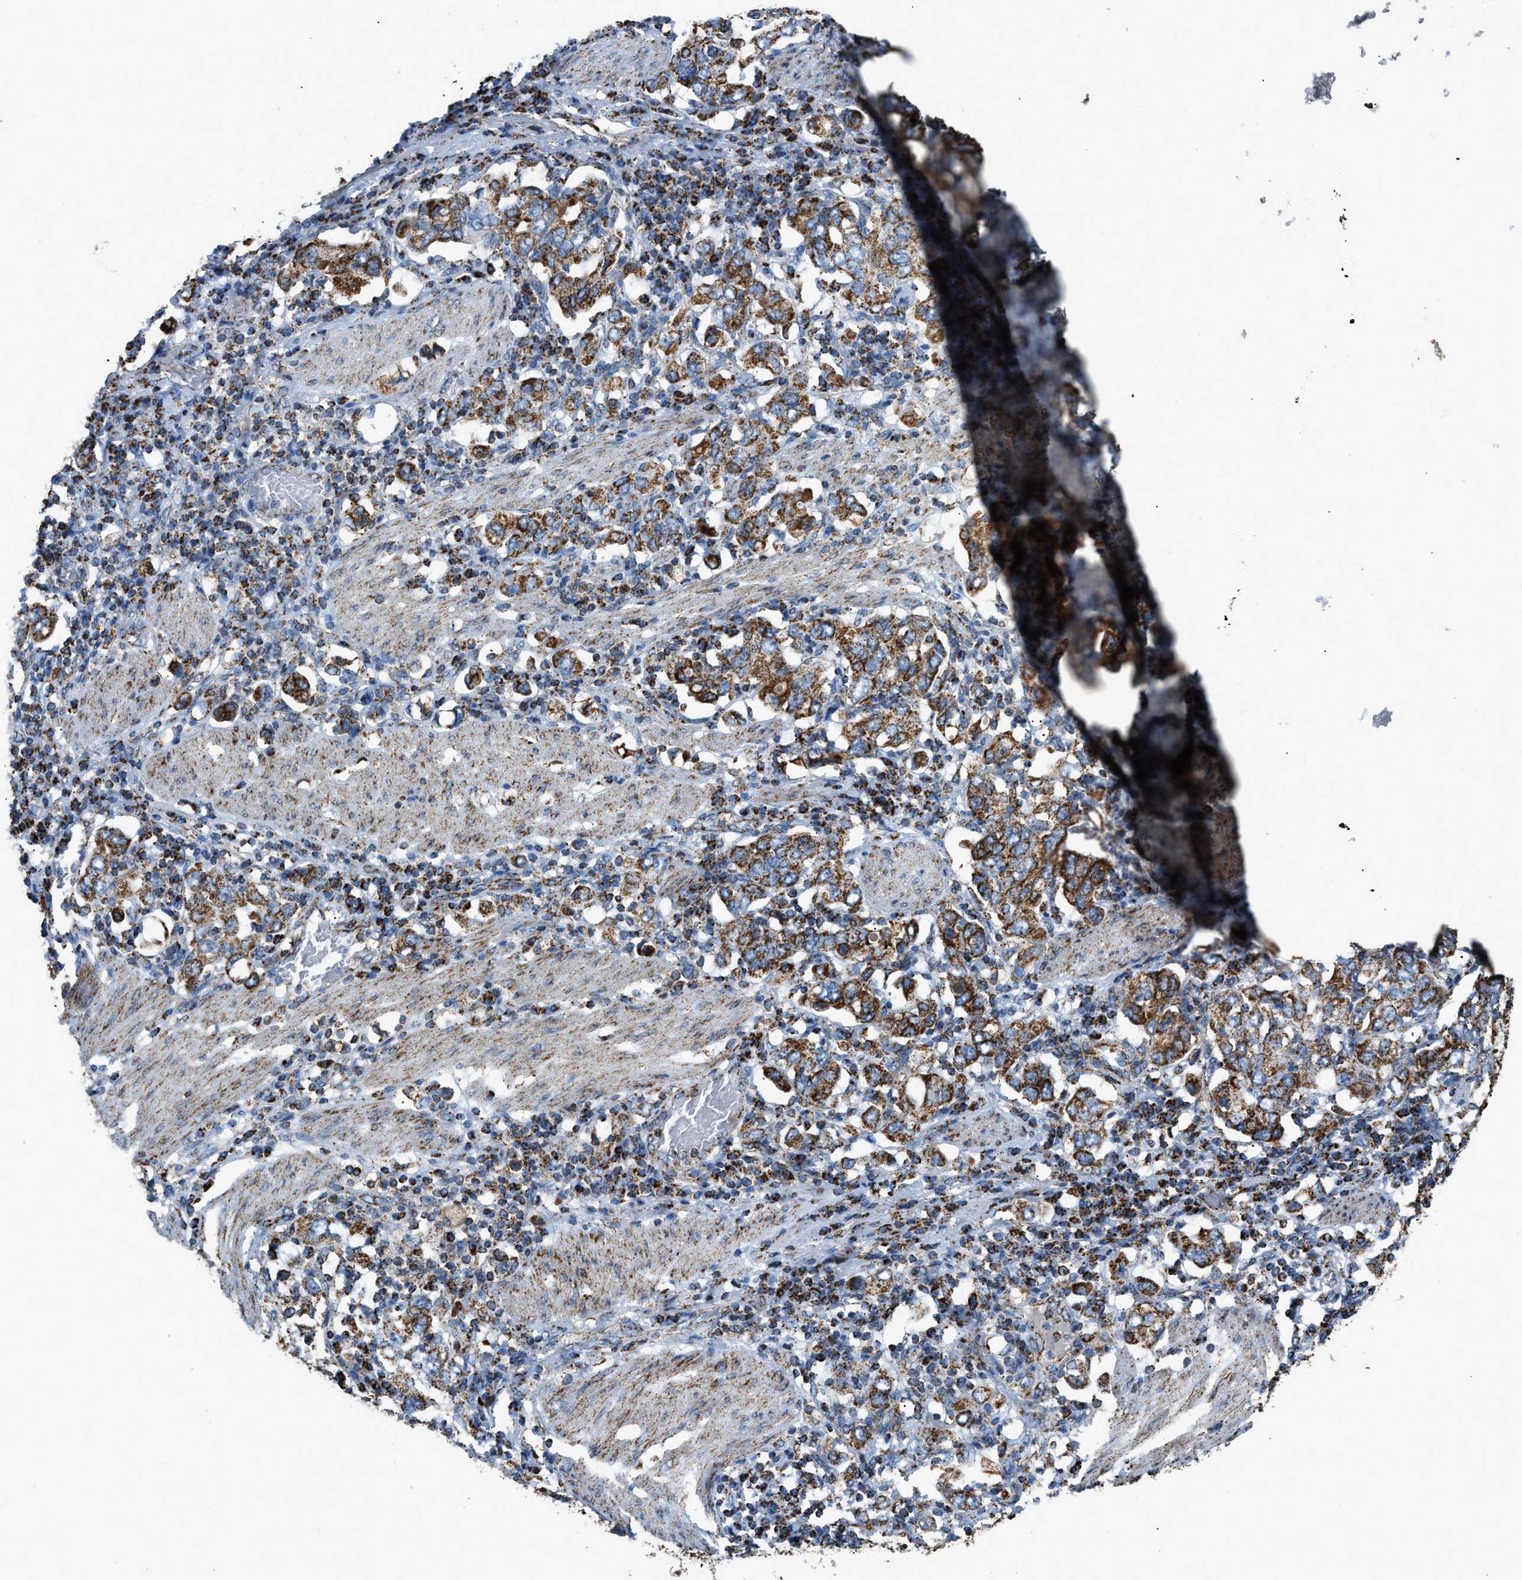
{"staining": {"intensity": "strong", "quantity": ">75%", "location": "cytoplasmic/membranous"}, "tissue": "stomach cancer", "cell_type": "Tumor cells", "image_type": "cancer", "snomed": [{"axis": "morphology", "description": "Adenocarcinoma, NOS"}, {"axis": "topography", "description": "Stomach, upper"}], "caption": "DAB (3,3'-diaminobenzidine) immunohistochemical staining of stomach cancer (adenocarcinoma) exhibits strong cytoplasmic/membranous protein expression in about >75% of tumor cells.", "gene": "ETFB", "patient": {"sex": "male", "age": 62}}